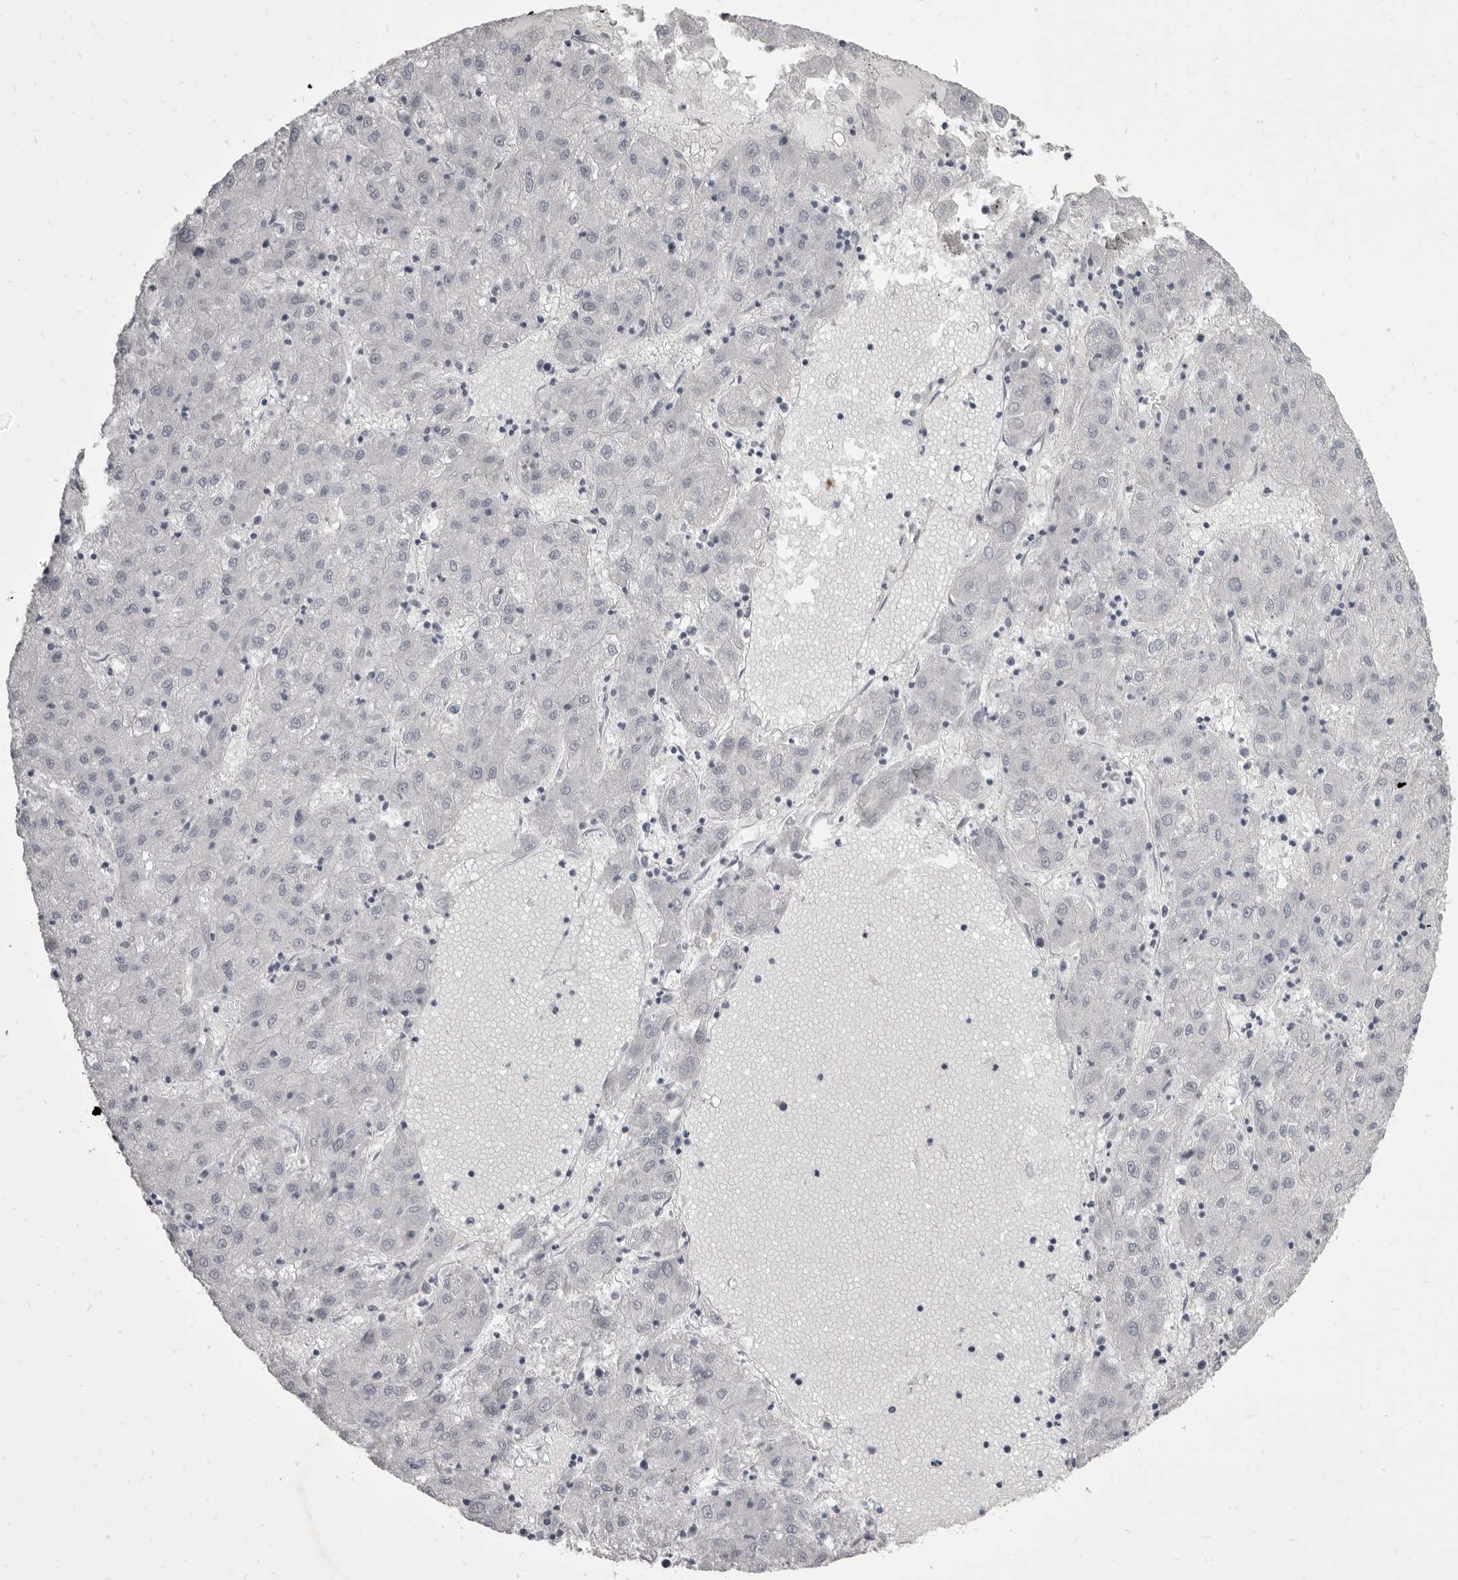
{"staining": {"intensity": "negative", "quantity": "none", "location": "none"}, "tissue": "liver cancer", "cell_type": "Tumor cells", "image_type": "cancer", "snomed": [{"axis": "morphology", "description": "Carcinoma, Hepatocellular, NOS"}, {"axis": "topography", "description": "Liver"}], "caption": "Immunohistochemical staining of liver cancer reveals no significant staining in tumor cells. (Stains: DAB (3,3'-diaminobenzidine) immunohistochemistry with hematoxylin counter stain, Microscopy: brightfield microscopy at high magnification).", "gene": "GSK3B", "patient": {"sex": "male", "age": 72}}